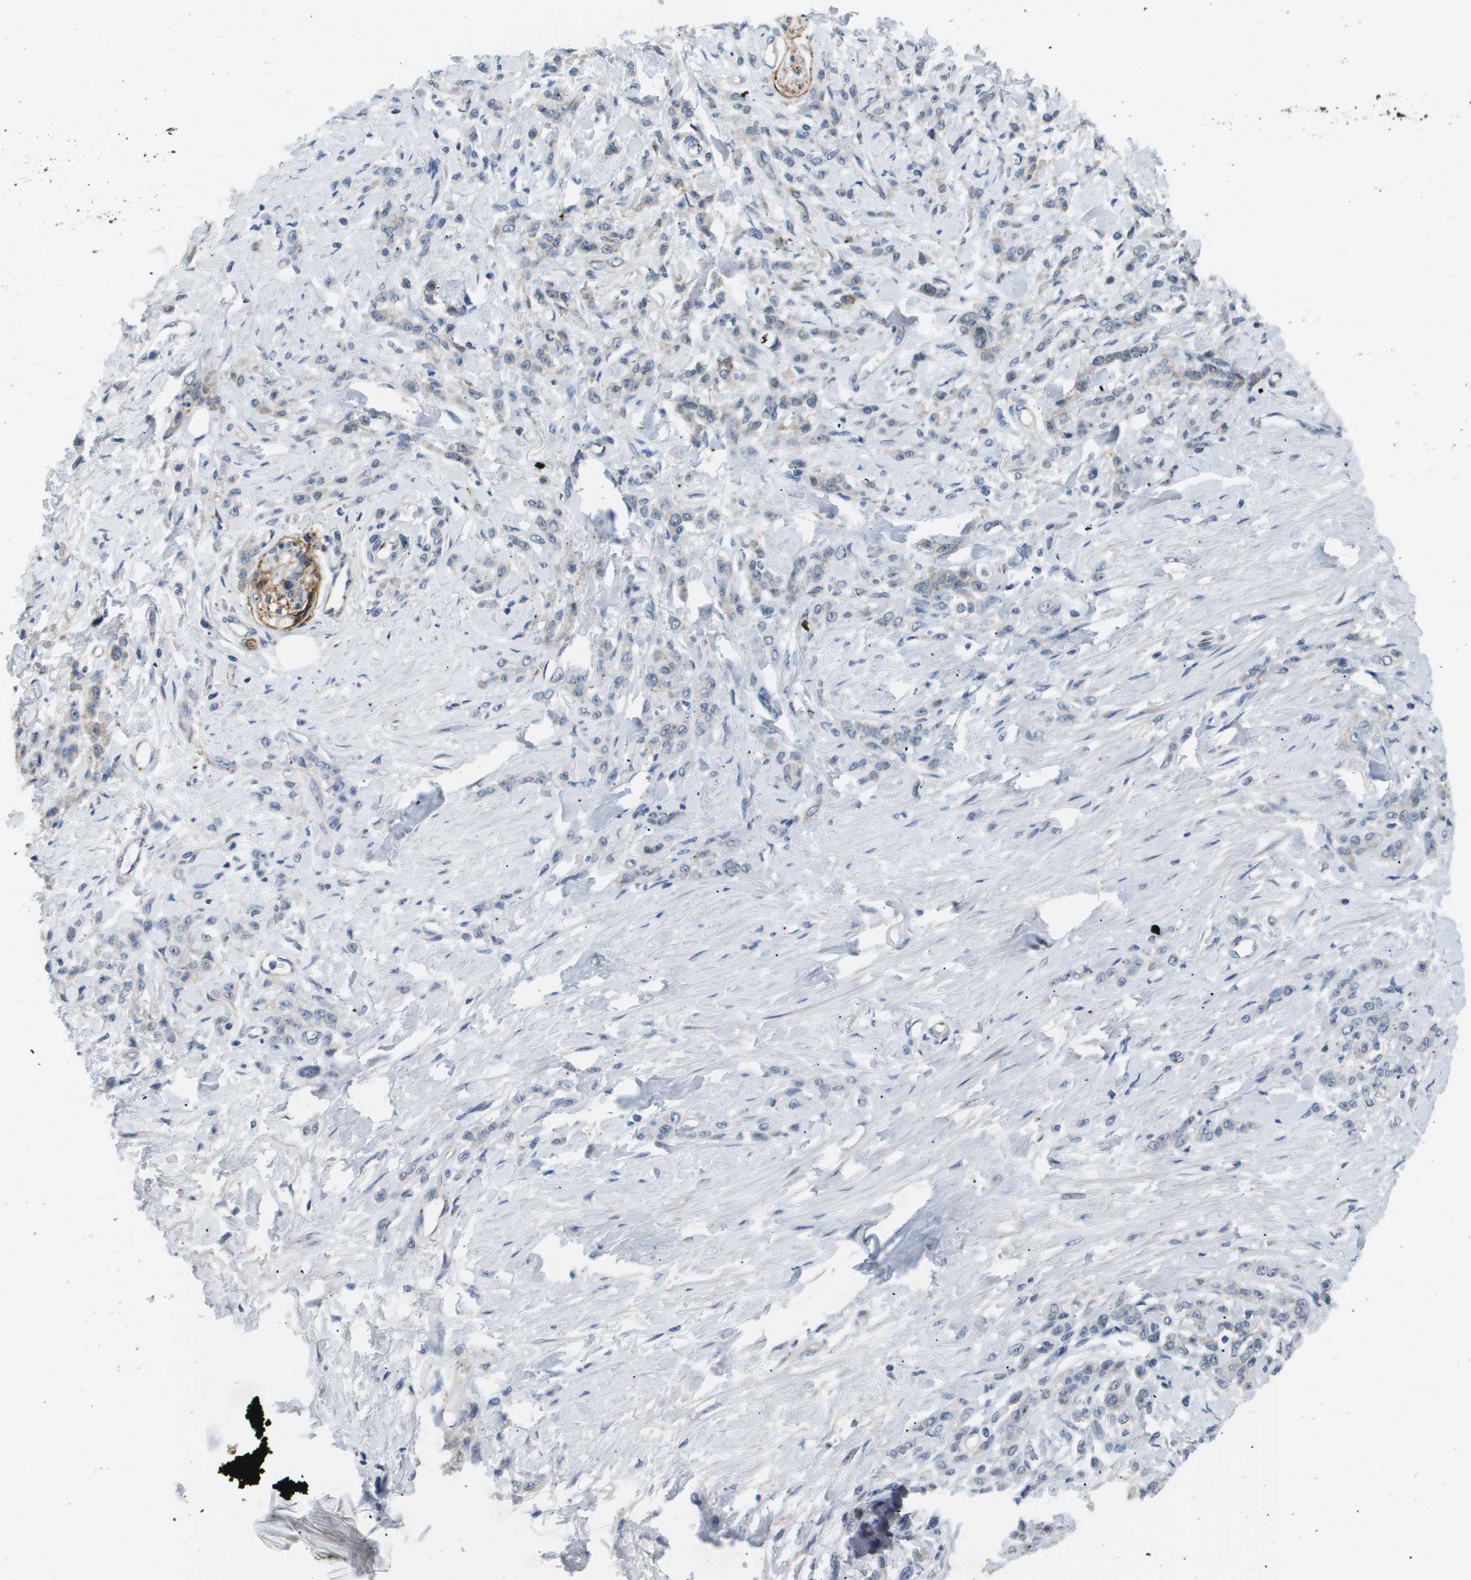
{"staining": {"intensity": "negative", "quantity": "none", "location": "none"}, "tissue": "stomach cancer", "cell_type": "Tumor cells", "image_type": "cancer", "snomed": [{"axis": "morphology", "description": "Normal tissue, NOS"}, {"axis": "morphology", "description": "Adenocarcinoma, NOS"}, {"axis": "topography", "description": "Stomach"}], "caption": "Photomicrograph shows no significant protein staining in tumor cells of adenocarcinoma (stomach).", "gene": "OTUD5", "patient": {"sex": "male", "age": 82}}